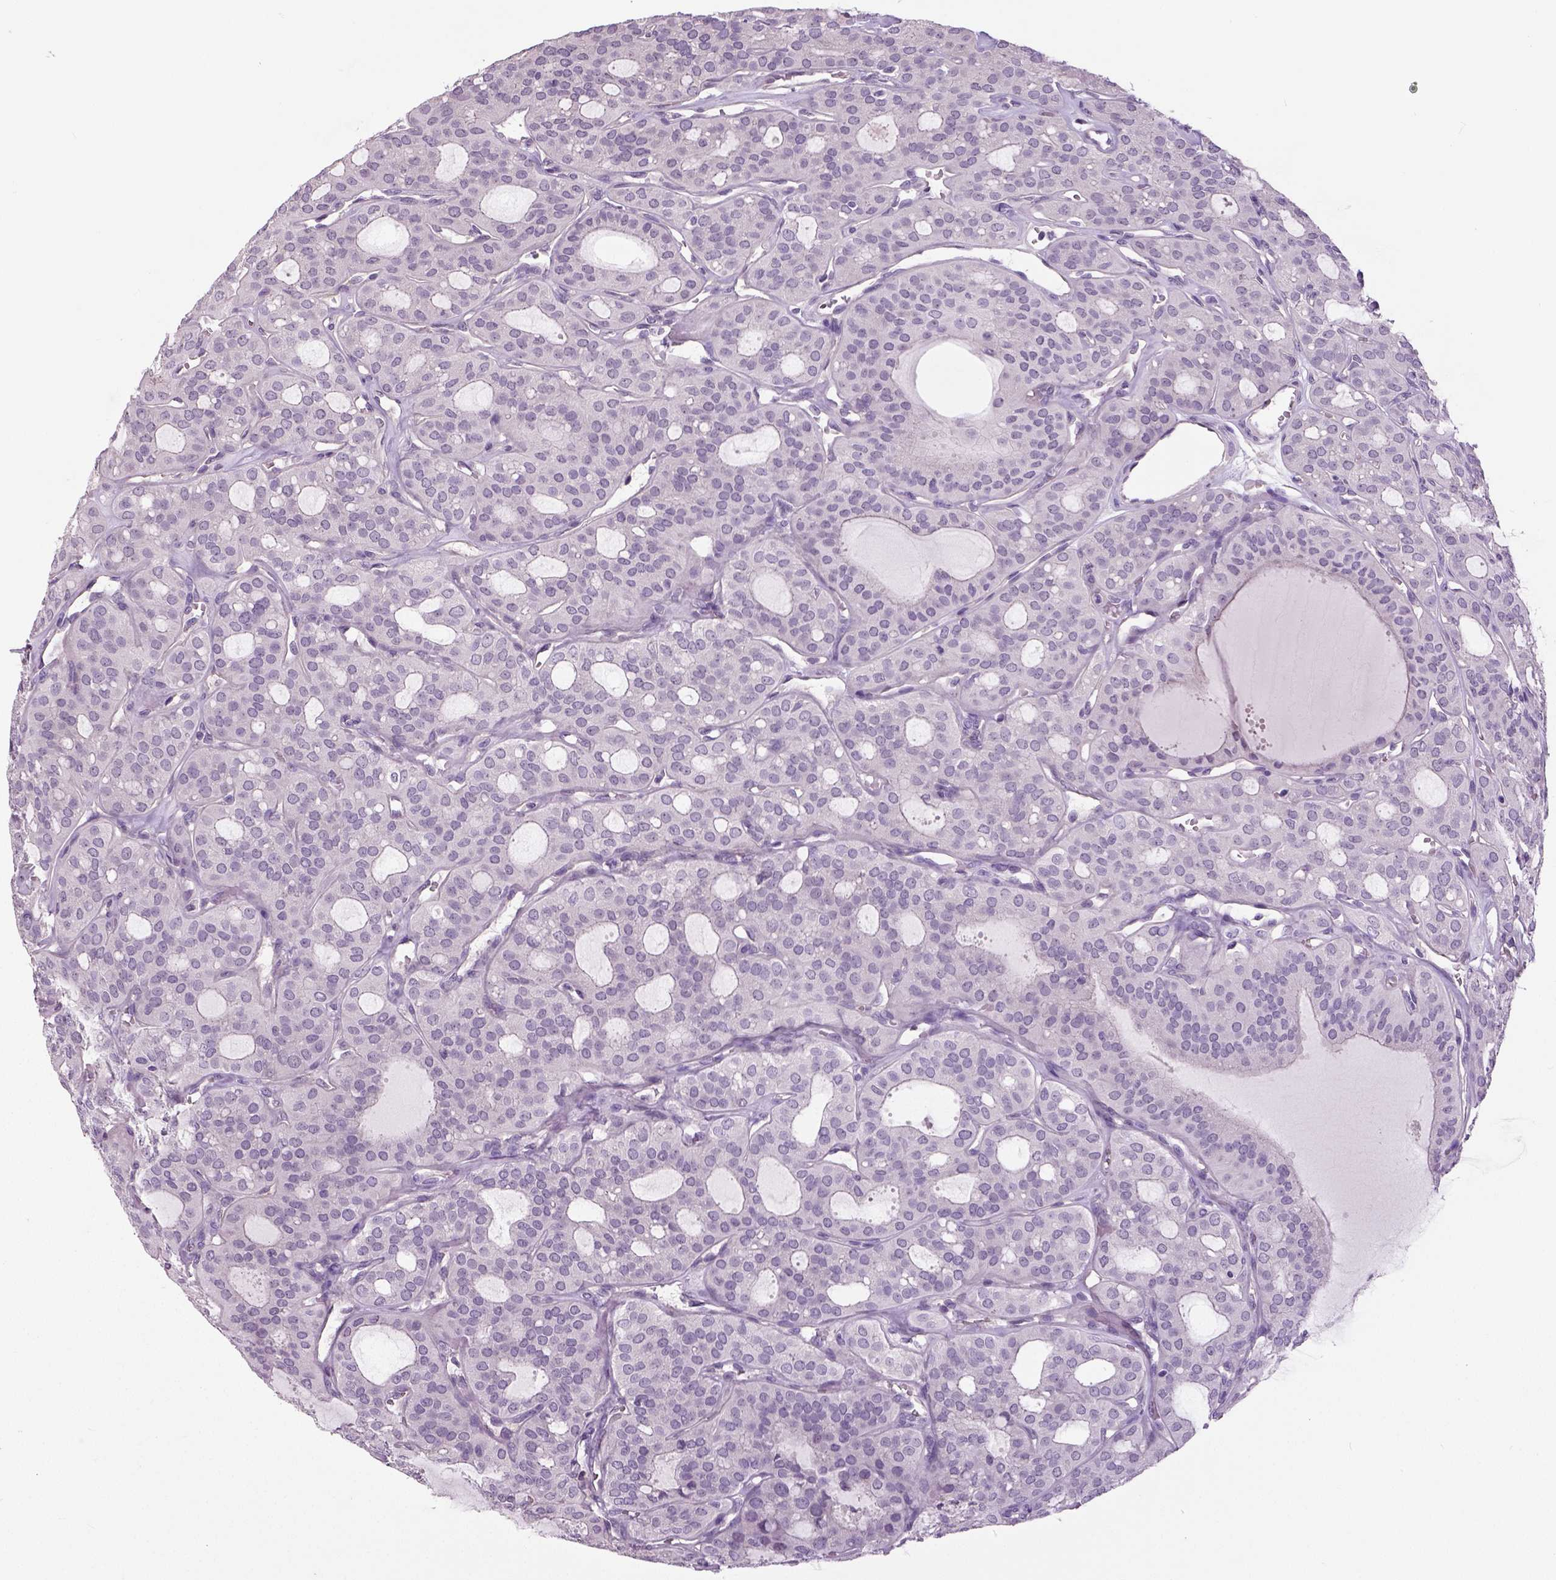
{"staining": {"intensity": "negative", "quantity": "none", "location": "none"}, "tissue": "thyroid cancer", "cell_type": "Tumor cells", "image_type": "cancer", "snomed": [{"axis": "morphology", "description": "Follicular adenoma carcinoma, NOS"}, {"axis": "topography", "description": "Thyroid gland"}], "caption": "Tumor cells show no significant protein staining in thyroid cancer (follicular adenoma carcinoma).", "gene": "NECAB1", "patient": {"sex": "male", "age": 75}}